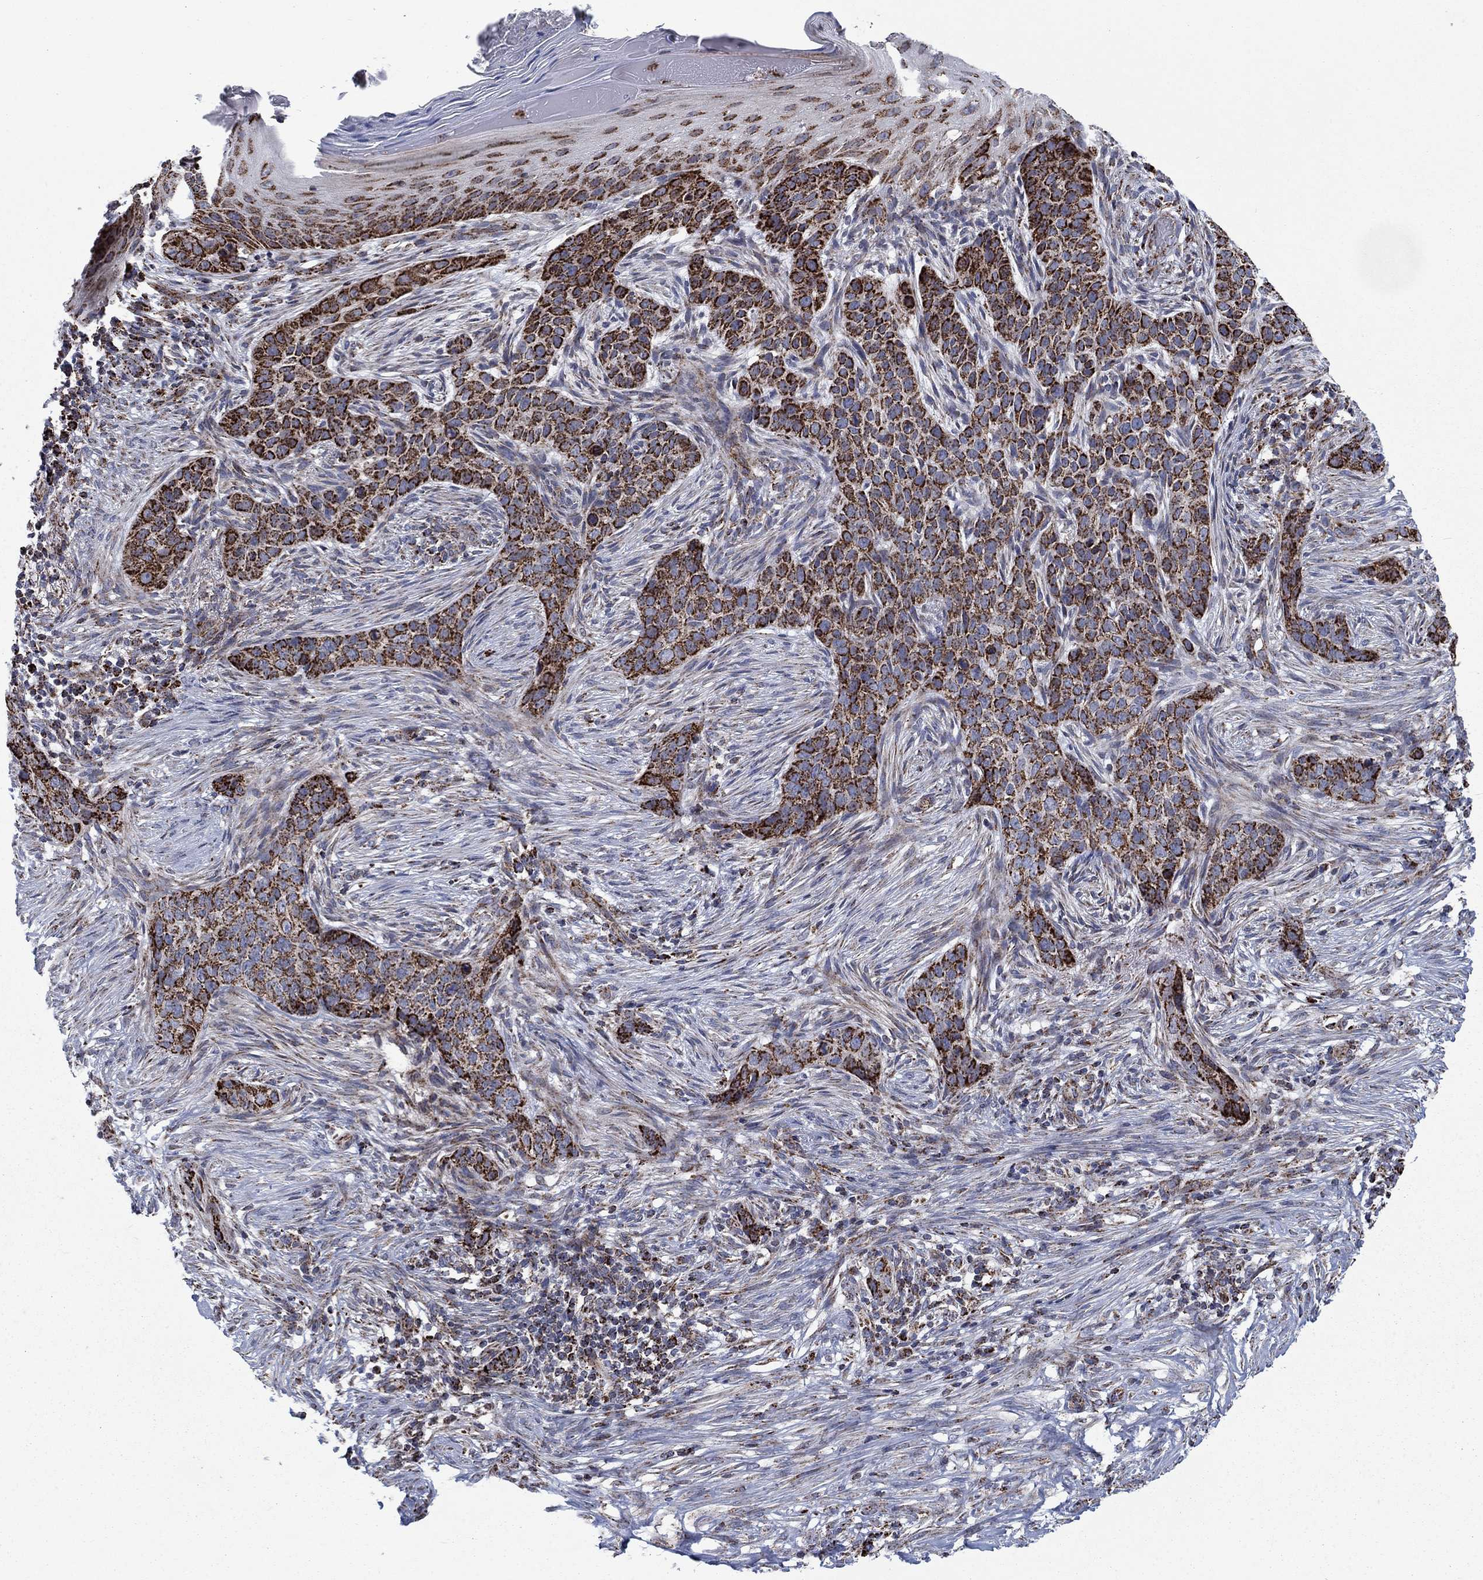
{"staining": {"intensity": "strong", "quantity": ">75%", "location": "cytoplasmic/membranous"}, "tissue": "skin cancer", "cell_type": "Tumor cells", "image_type": "cancer", "snomed": [{"axis": "morphology", "description": "Squamous cell carcinoma, NOS"}, {"axis": "topography", "description": "Skin"}], "caption": "Human skin squamous cell carcinoma stained for a protein (brown) demonstrates strong cytoplasmic/membranous positive positivity in about >75% of tumor cells.", "gene": "MOAP1", "patient": {"sex": "male", "age": 88}}